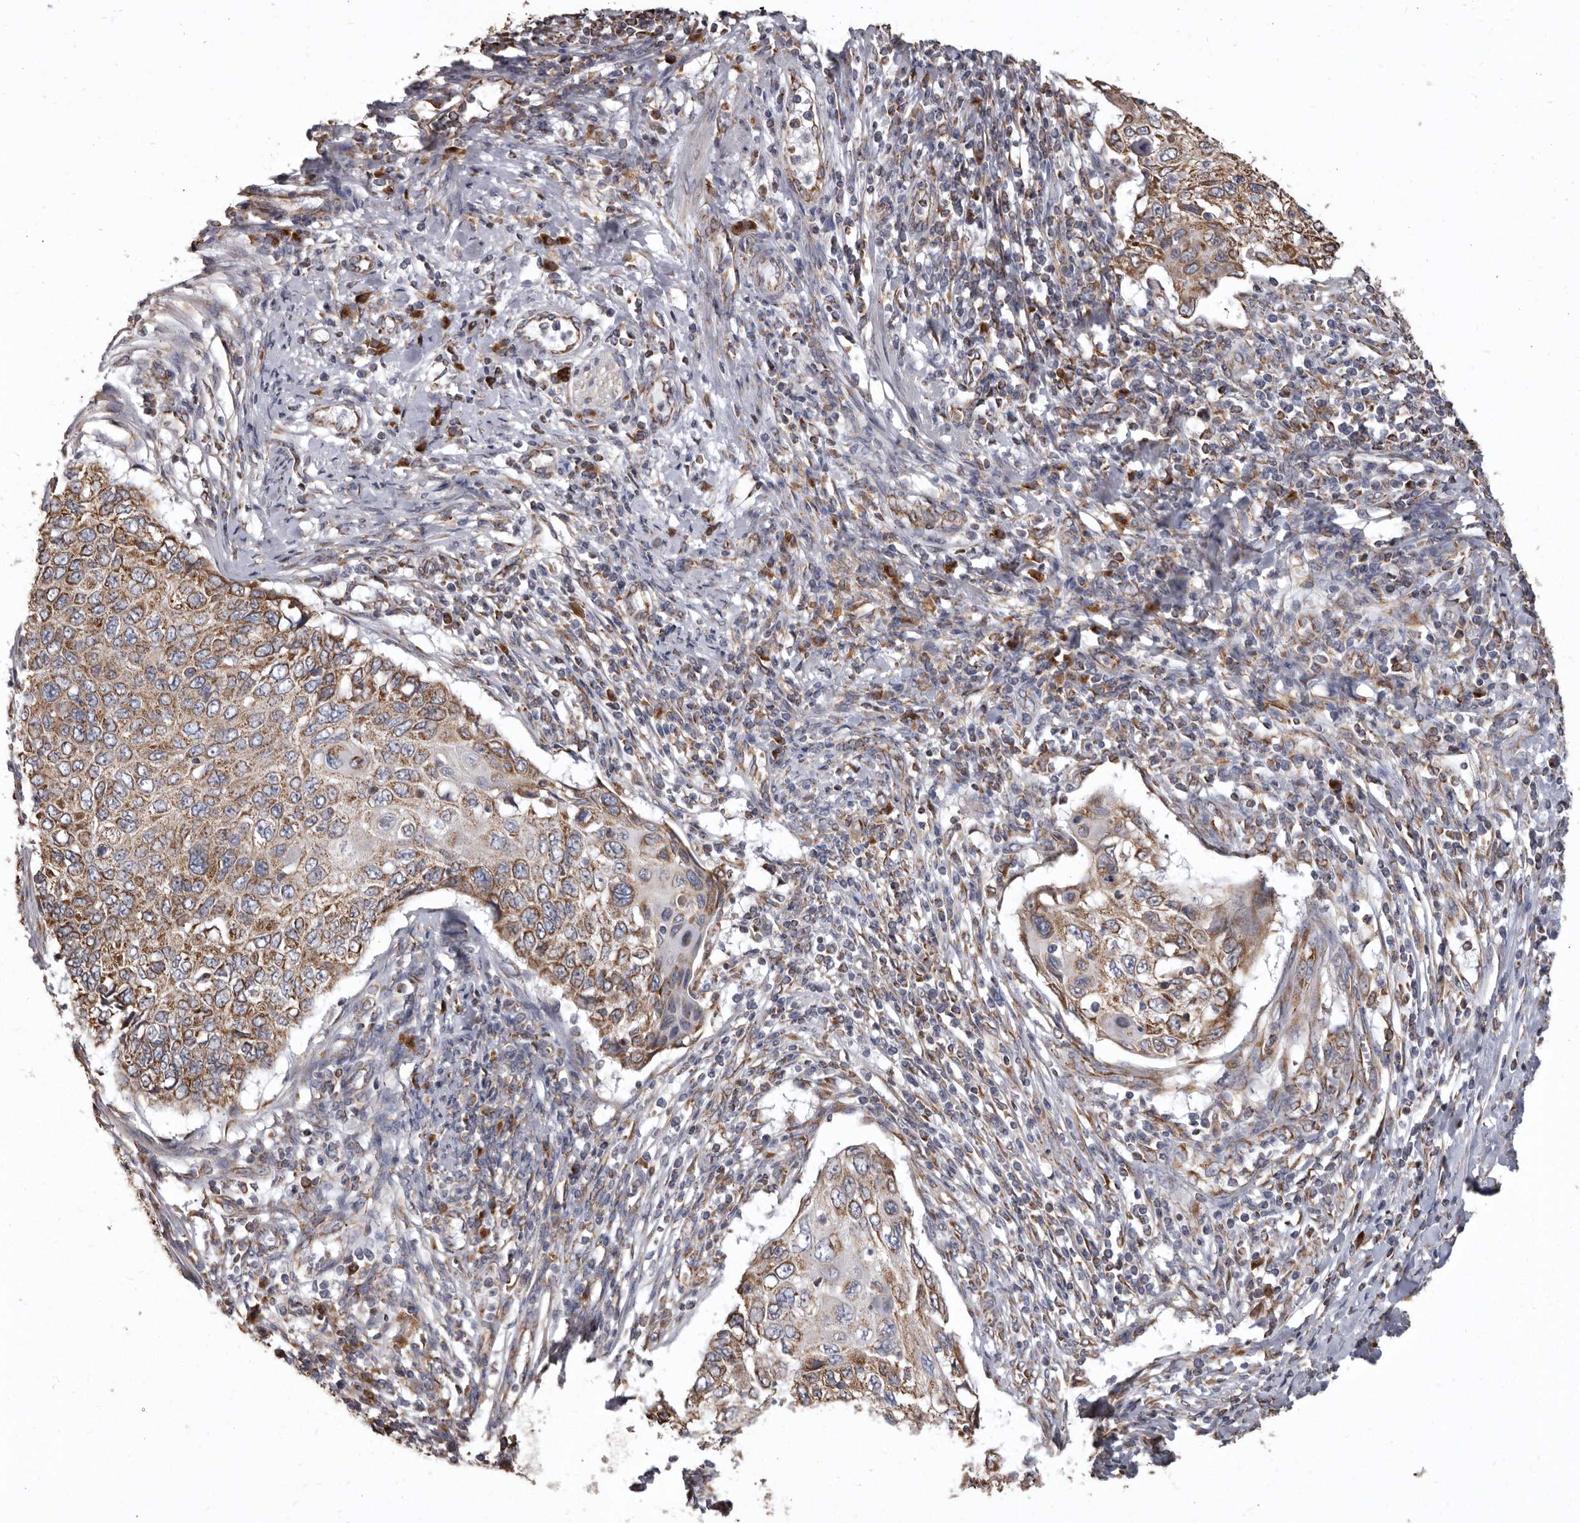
{"staining": {"intensity": "moderate", "quantity": ">75%", "location": "cytoplasmic/membranous"}, "tissue": "cervical cancer", "cell_type": "Tumor cells", "image_type": "cancer", "snomed": [{"axis": "morphology", "description": "Squamous cell carcinoma, NOS"}, {"axis": "topography", "description": "Cervix"}], "caption": "Immunohistochemistry (DAB) staining of cervical cancer (squamous cell carcinoma) exhibits moderate cytoplasmic/membranous protein expression in about >75% of tumor cells.", "gene": "CDK5RAP3", "patient": {"sex": "female", "age": 70}}